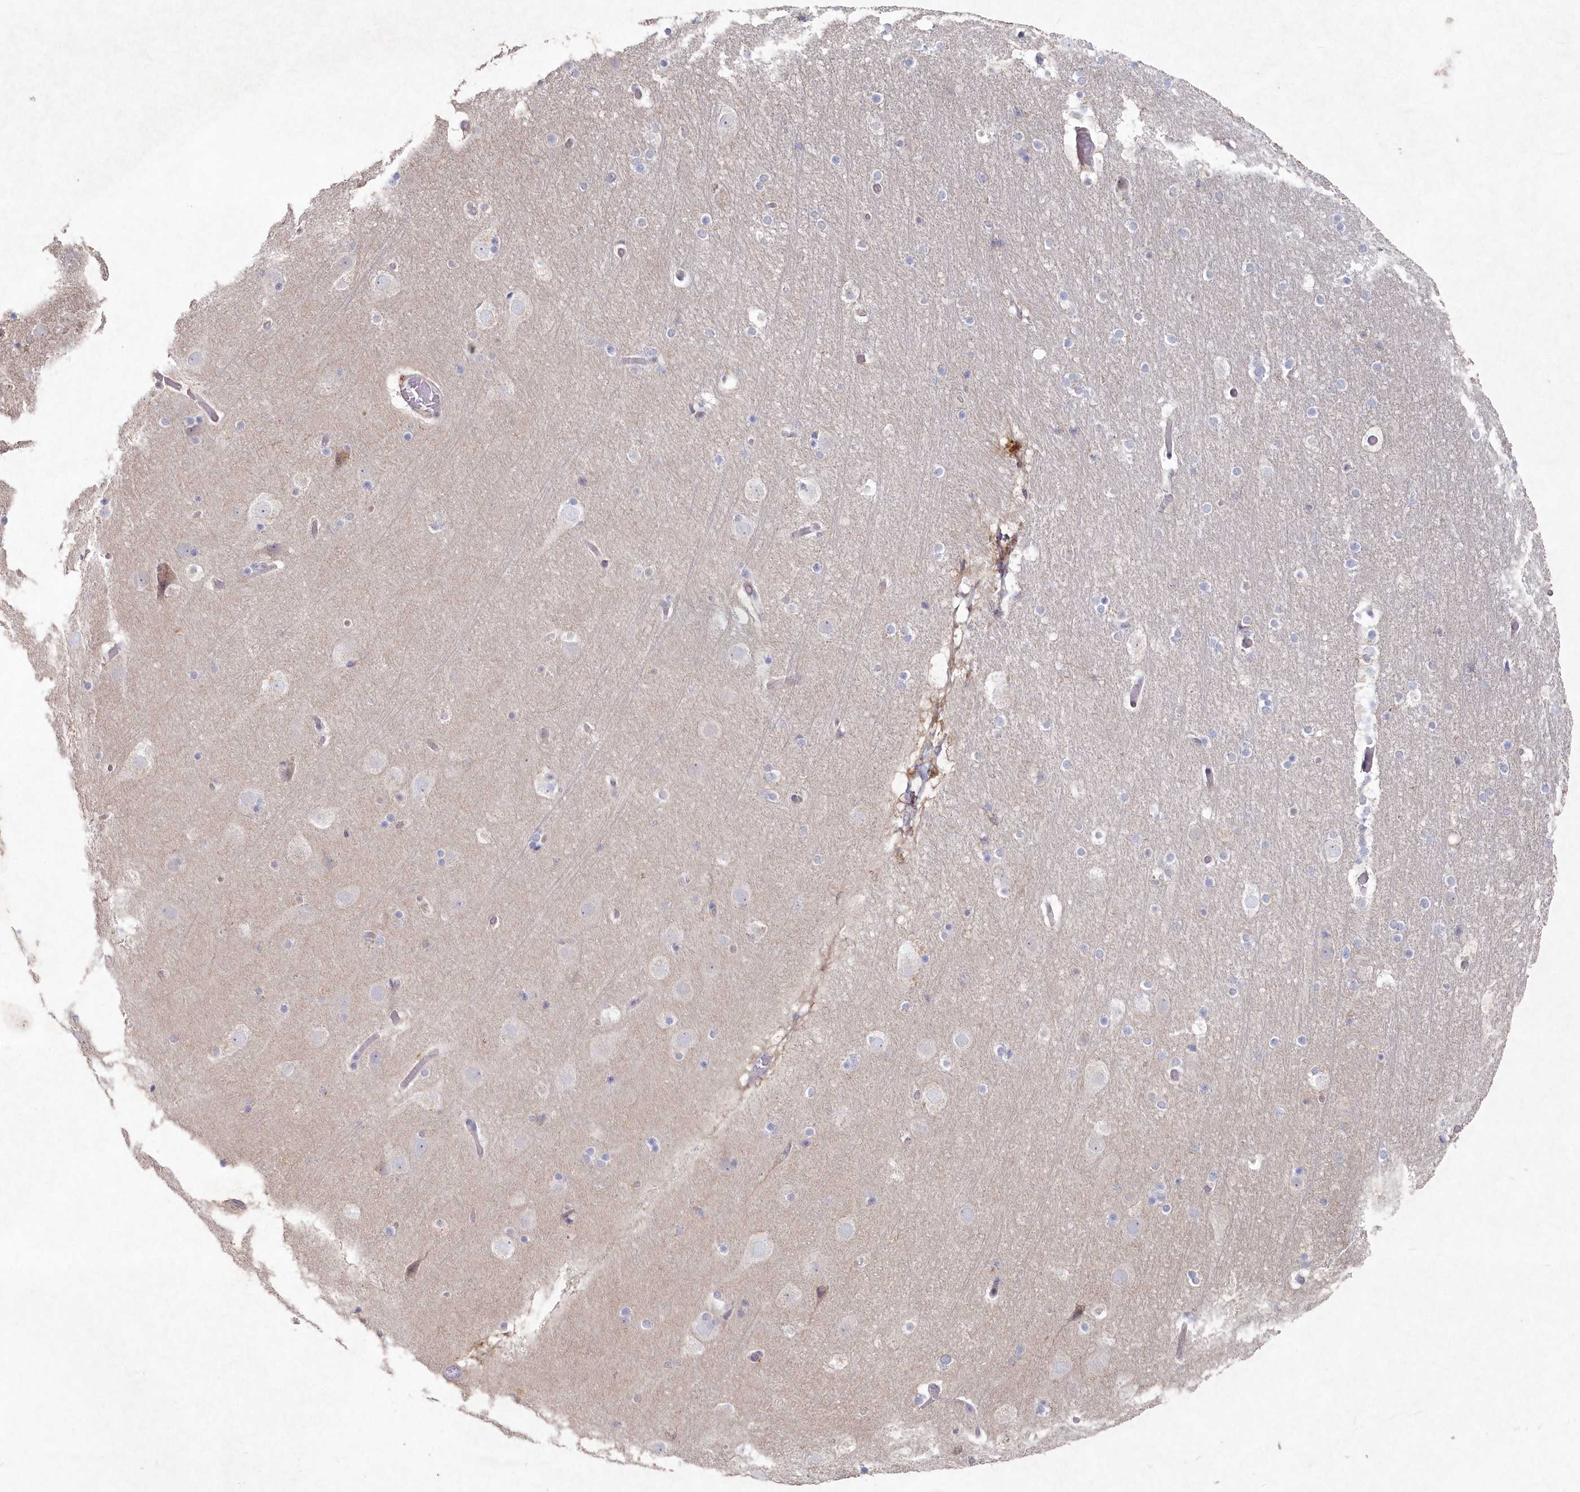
{"staining": {"intensity": "weak", "quantity": "25%-75%", "location": "cytoplasmic/membranous"}, "tissue": "cerebral cortex", "cell_type": "Endothelial cells", "image_type": "normal", "snomed": [{"axis": "morphology", "description": "Normal tissue, NOS"}, {"axis": "topography", "description": "Cerebral cortex"}], "caption": "DAB immunohistochemical staining of benign human cerebral cortex shows weak cytoplasmic/membranous protein positivity in about 25%-75% of endothelial cells. The staining was performed using DAB, with brown indicating positive protein expression. Nuclei are stained blue with hematoxylin.", "gene": "TGFBRAP1", "patient": {"sex": "male", "age": 57}}